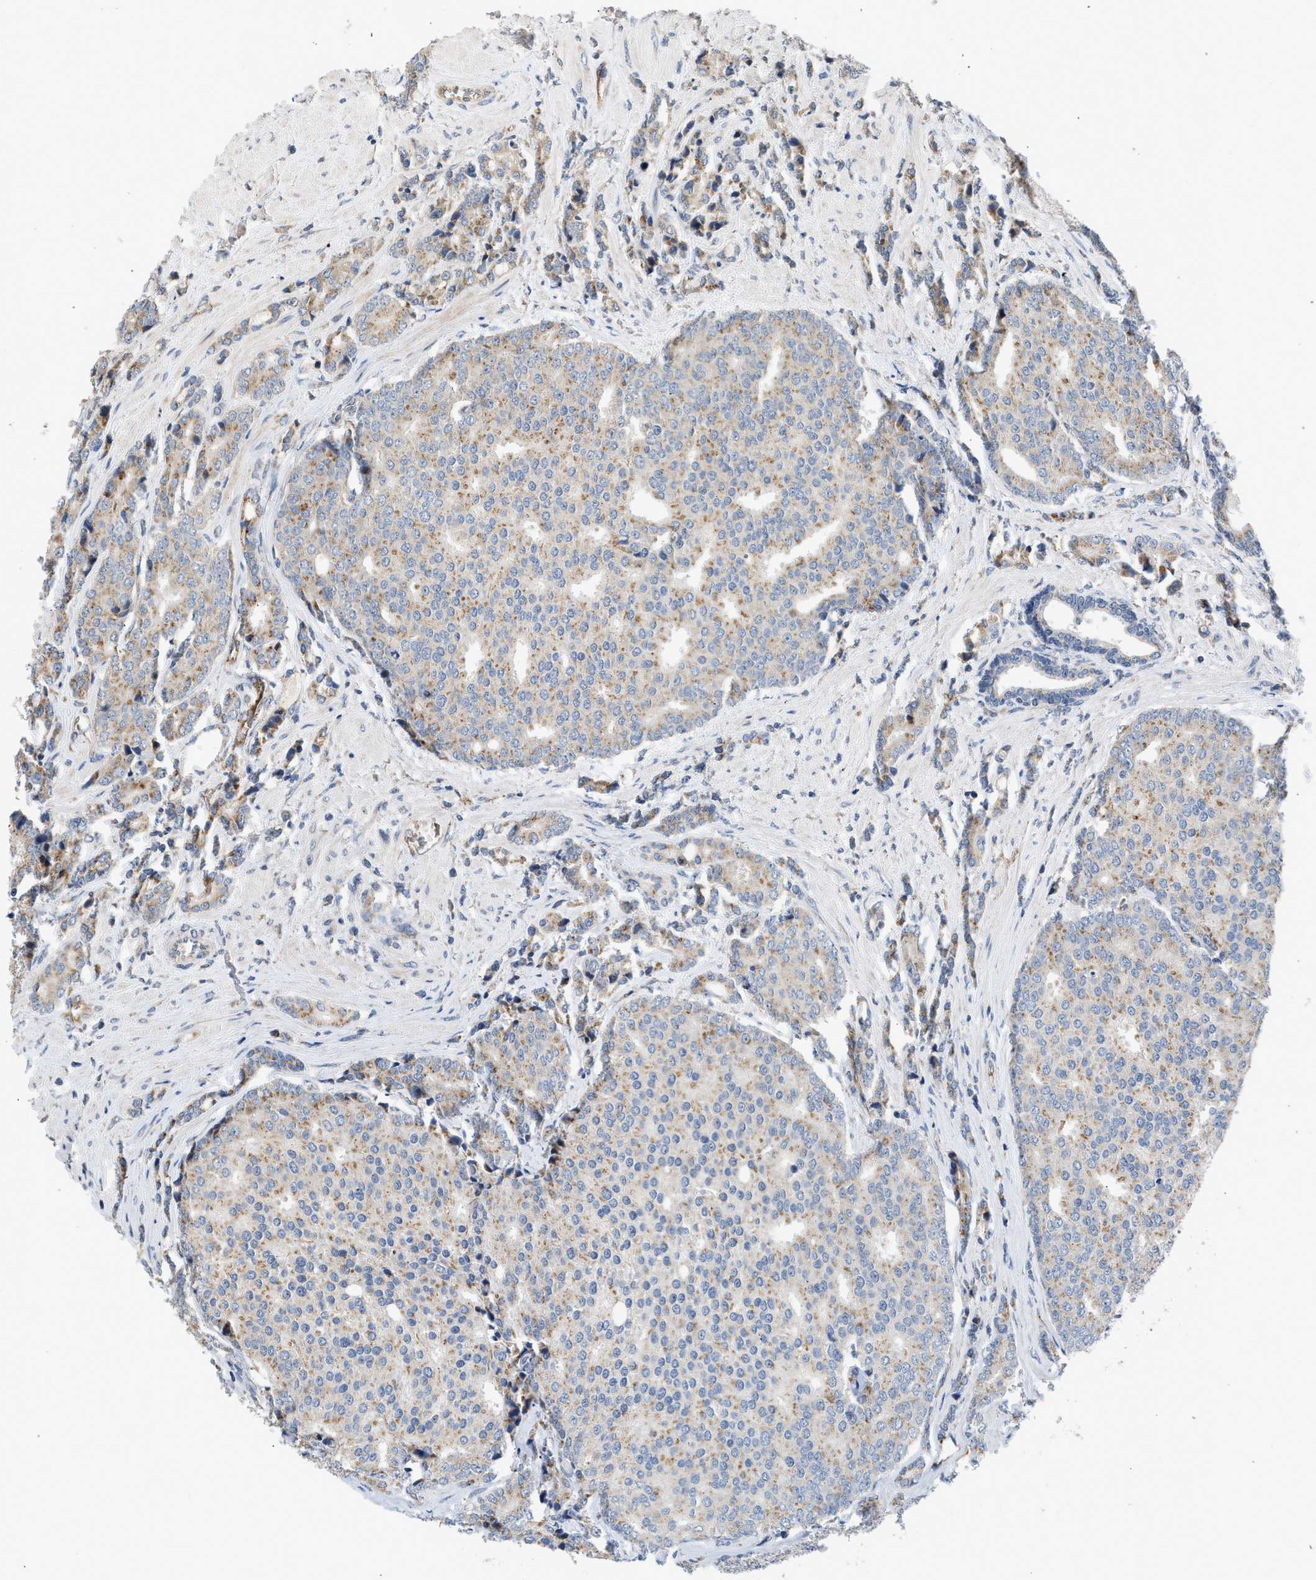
{"staining": {"intensity": "weak", "quantity": ">75%", "location": "cytoplasmic/membranous"}, "tissue": "prostate cancer", "cell_type": "Tumor cells", "image_type": "cancer", "snomed": [{"axis": "morphology", "description": "Adenocarcinoma, High grade"}, {"axis": "topography", "description": "Prostate"}], "caption": "This is an image of immunohistochemistry staining of prostate cancer, which shows weak staining in the cytoplasmic/membranous of tumor cells.", "gene": "PIM1", "patient": {"sex": "male", "age": 50}}